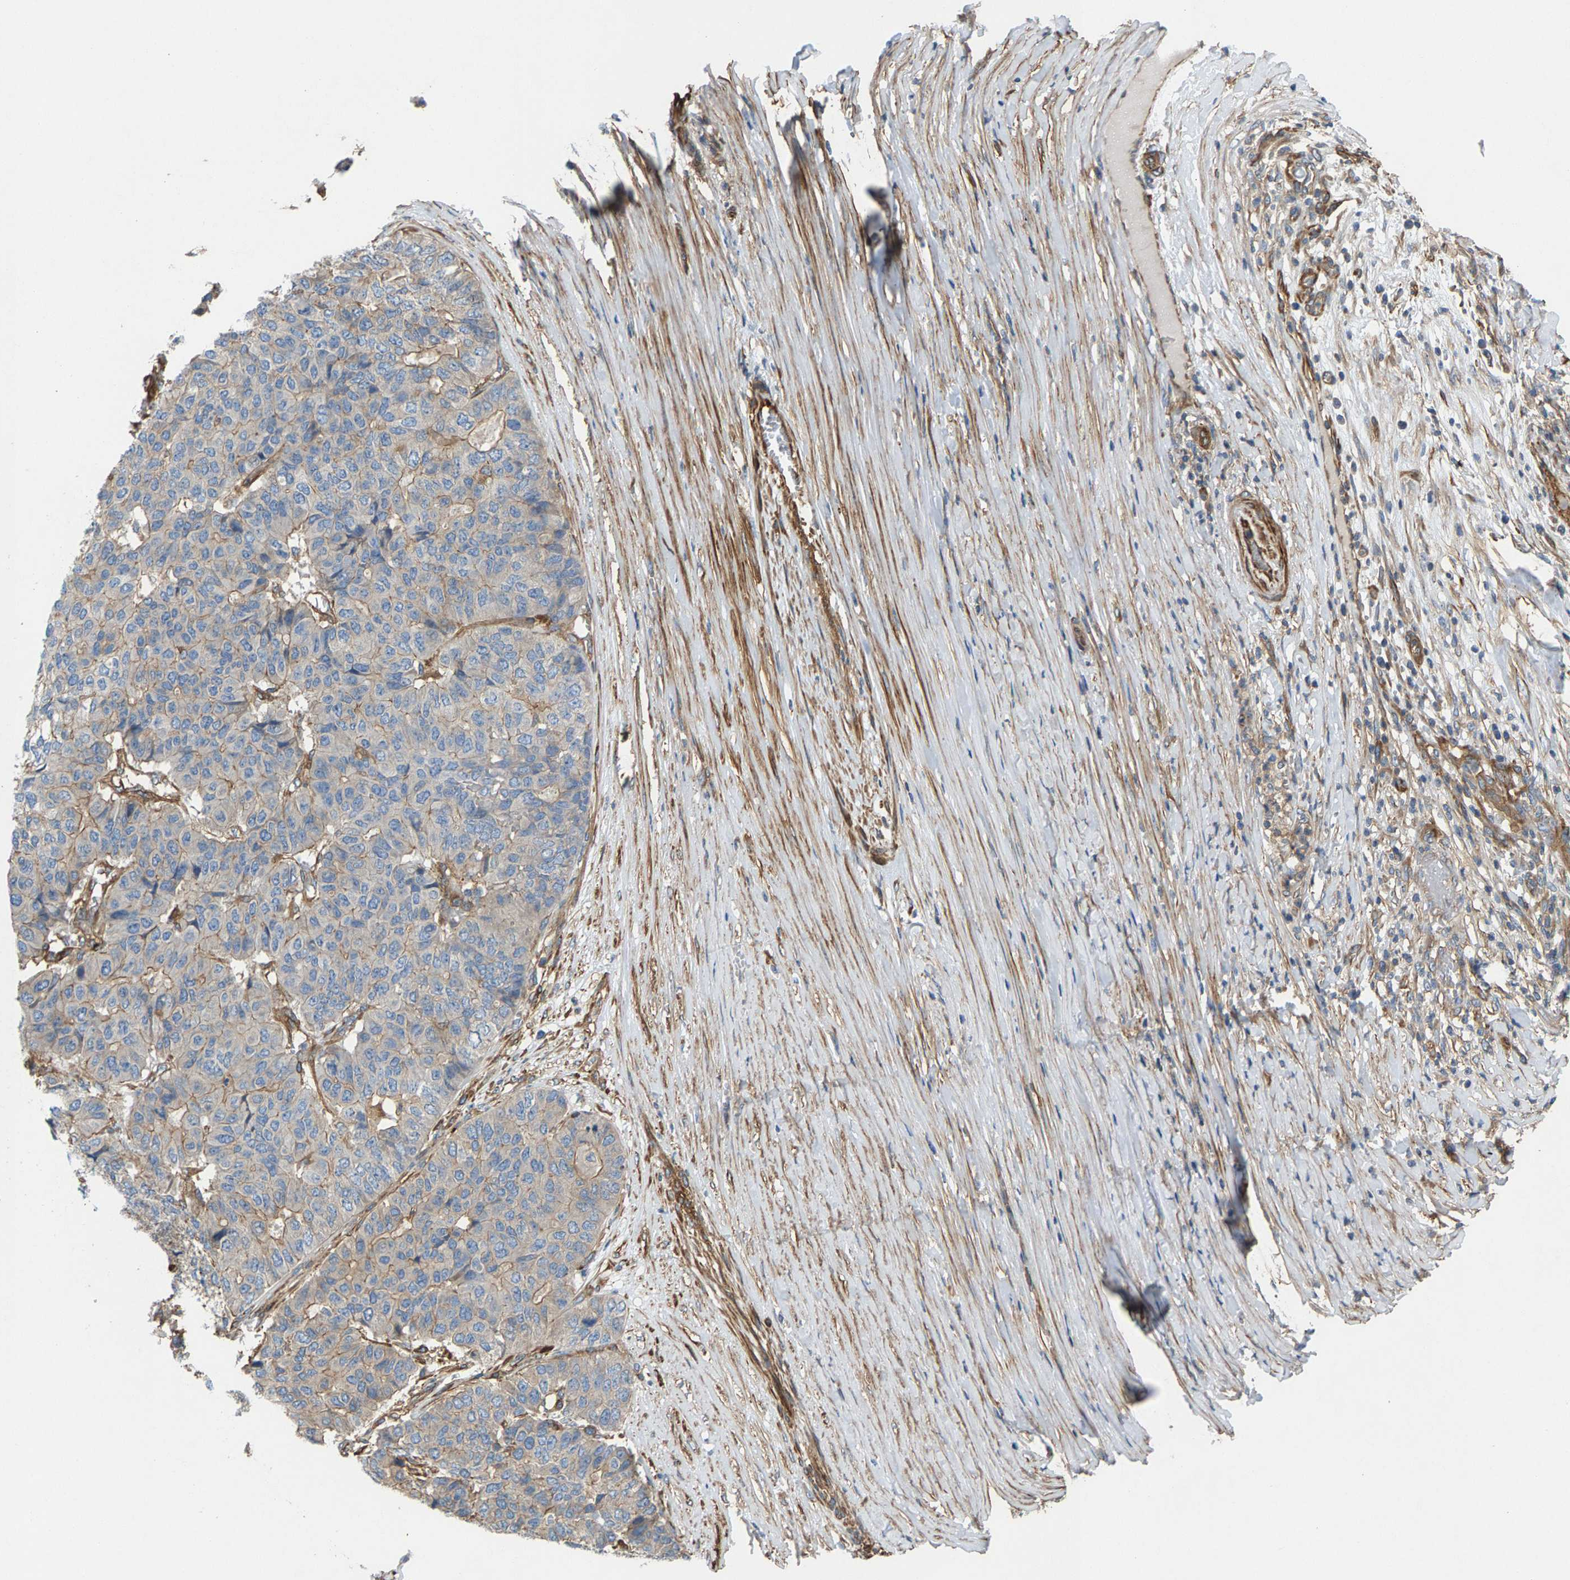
{"staining": {"intensity": "weak", "quantity": "<25%", "location": "cytoplasmic/membranous"}, "tissue": "pancreatic cancer", "cell_type": "Tumor cells", "image_type": "cancer", "snomed": [{"axis": "morphology", "description": "Adenocarcinoma, NOS"}, {"axis": "topography", "description": "Pancreas"}], "caption": "Human pancreatic cancer stained for a protein using immunohistochemistry (IHC) reveals no staining in tumor cells.", "gene": "PDCL", "patient": {"sex": "male", "age": 50}}